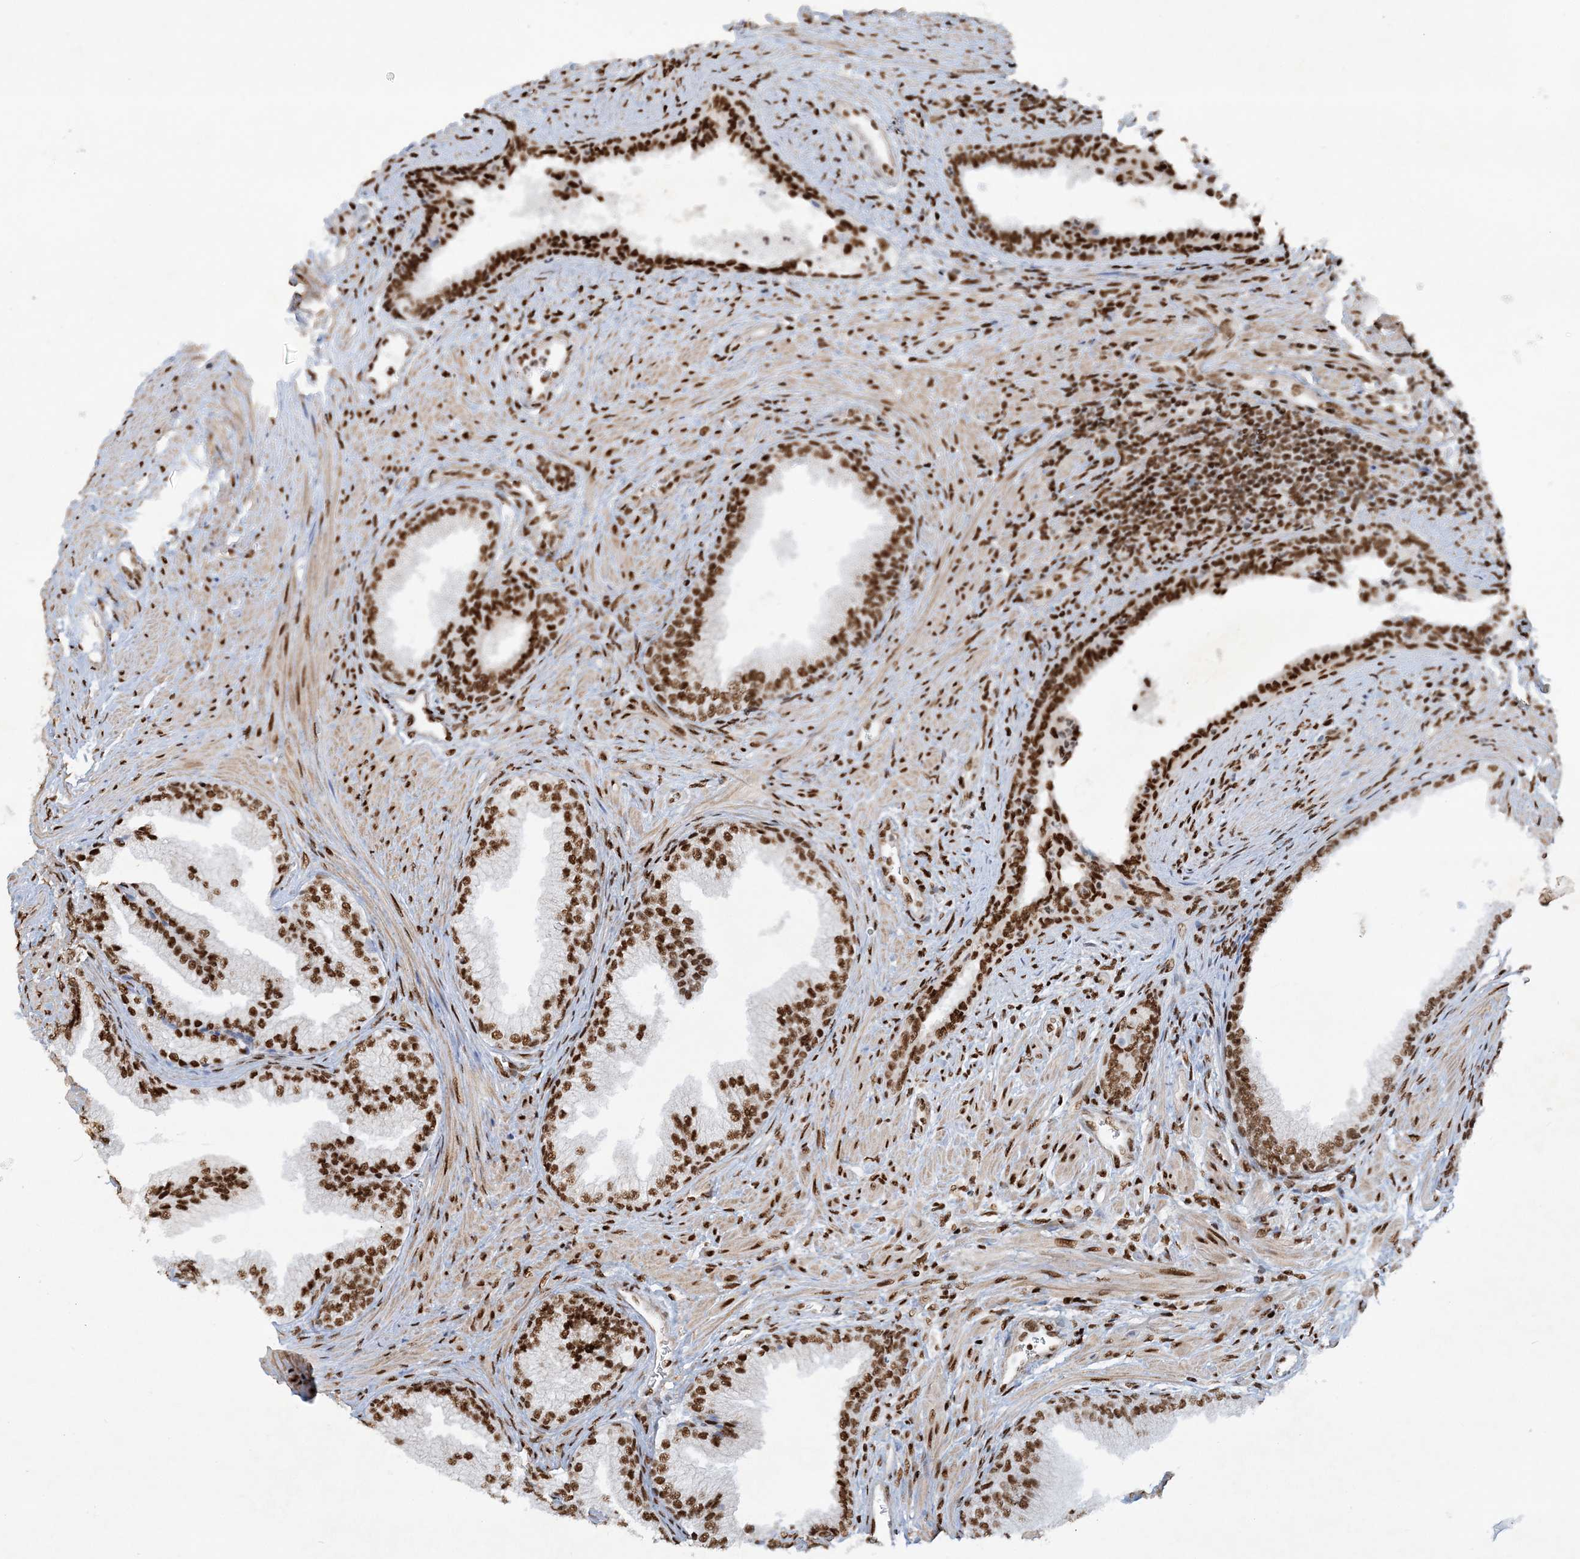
{"staining": {"intensity": "strong", "quantity": ">75%", "location": "nuclear"}, "tissue": "prostate", "cell_type": "Glandular cells", "image_type": "normal", "snomed": [{"axis": "morphology", "description": "Normal tissue, NOS"}, {"axis": "topography", "description": "Prostate"}], "caption": "High-power microscopy captured an immunohistochemistry photomicrograph of unremarkable prostate, revealing strong nuclear staining in about >75% of glandular cells.", "gene": "DELE1", "patient": {"sex": "male", "age": 76}}